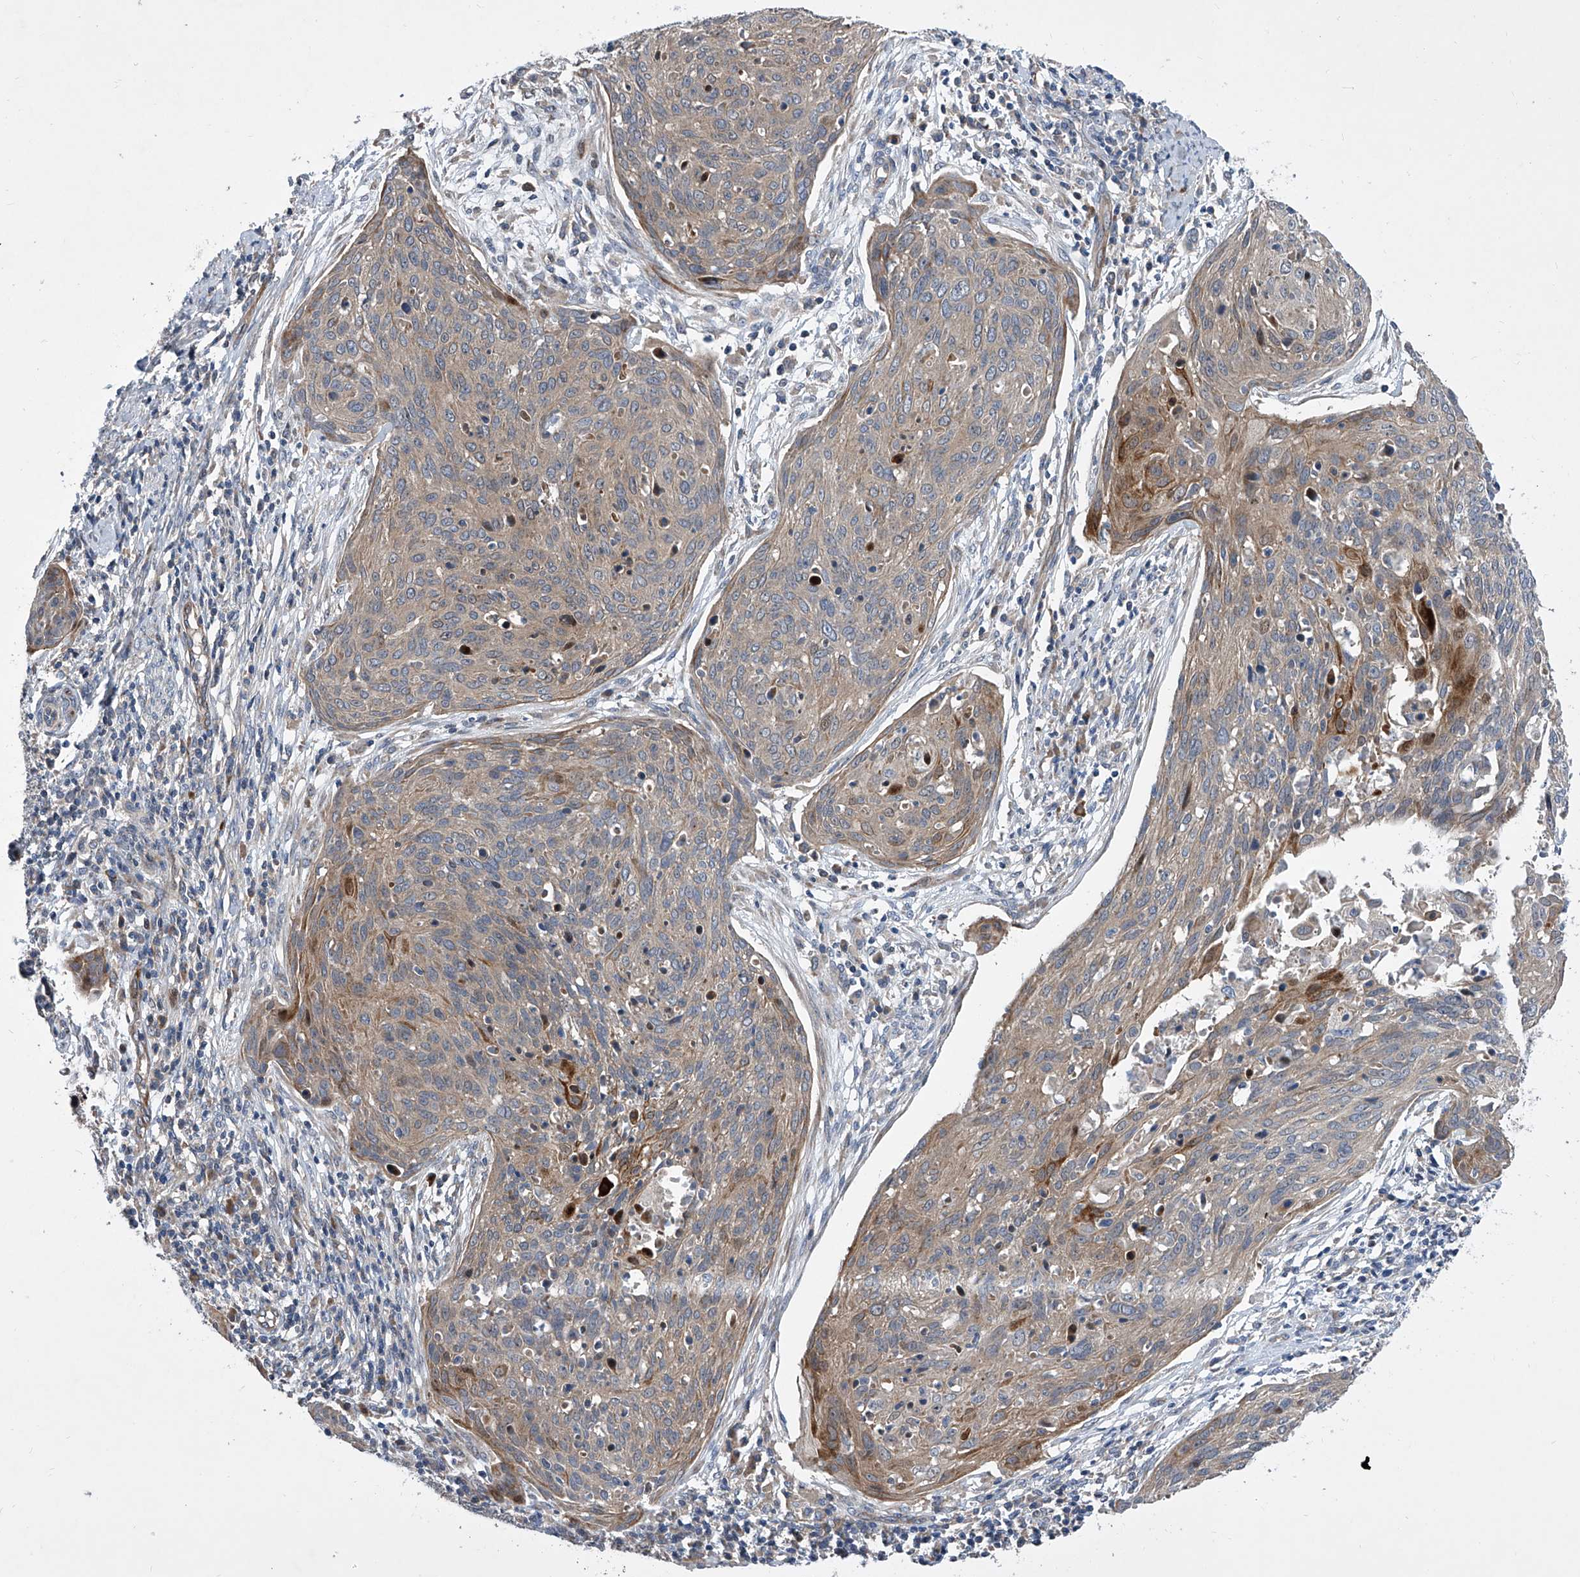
{"staining": {"intensity": "moderate", "quantity": "<25%", "location": "cytoplasmic/membranous"}, "tissue": "cervical cancer", "cell_type": "Tumor cells", "image_type": "cancer", "snomed": [{"axis": "morphology", "description": "Squamous cell carcinoma, NOS"}, {"axis": "topography", "description": "Cervix"}], "caption": "Squamous cell carcinoma (cervical) was stained to show a protein in brown. There is low levels of moderate cytoplasmic/membranous staining in about <25% of tumor cells. (brown staining indicates protein expression, while blue staining denotes nuclei).", "gene": "USF3", "patient": {"sex": "female", "age": 38}}